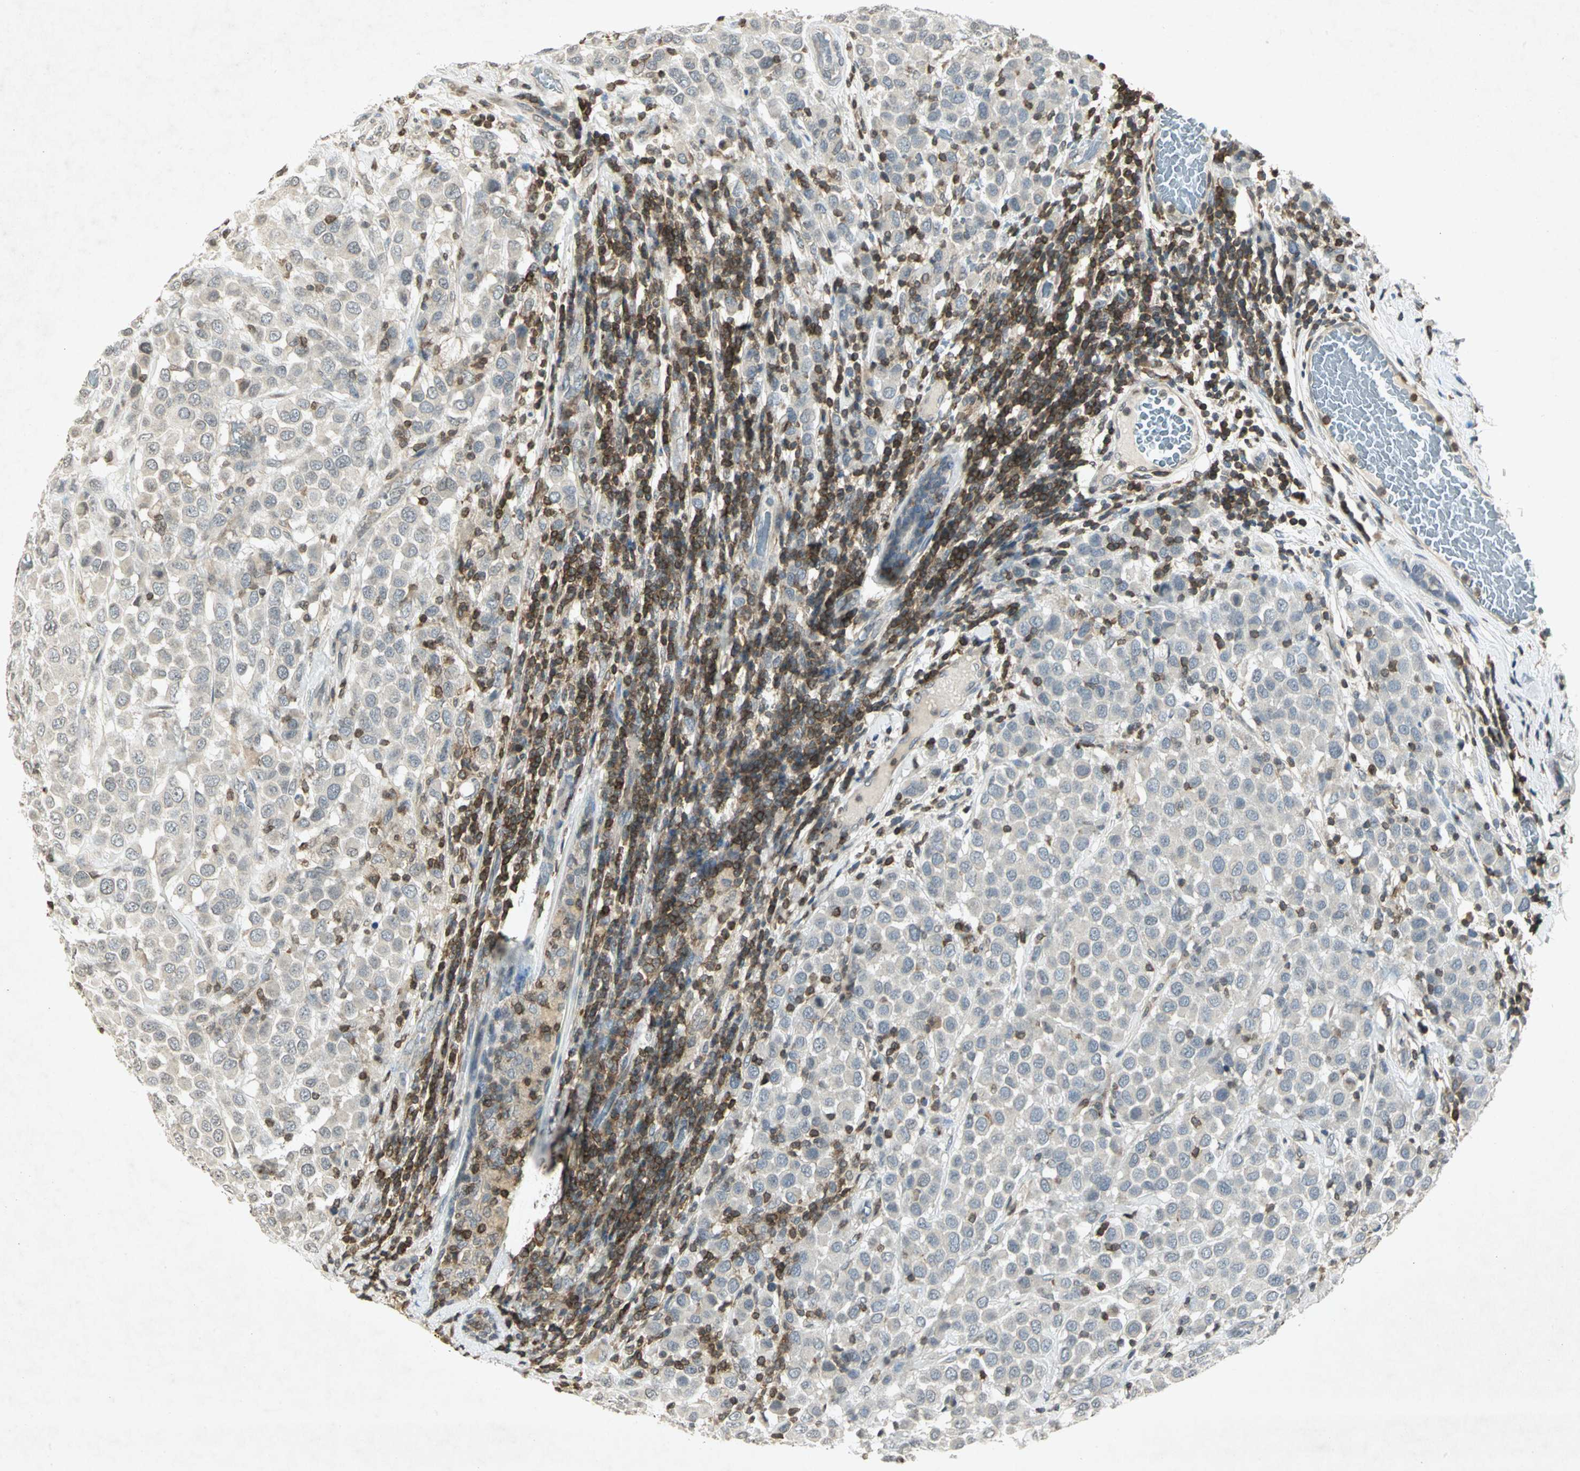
{"staining": {"intensity": "negative", "quantity": "none", "location": "none"}, "tissue": "breast cancer", "cell_type": "Tumor cells", "image_type": "cancer", "snomed": [{"axis": "morphology", "description": "Duct carcinoma"}, {"axis": "topography", "description": "Breast"}], "caption": "Tumor cells are negative for protein expression in human breast intraductal carcinoma.", "gene": "IL16", "patient": {"sex": "female", "age": 61}}